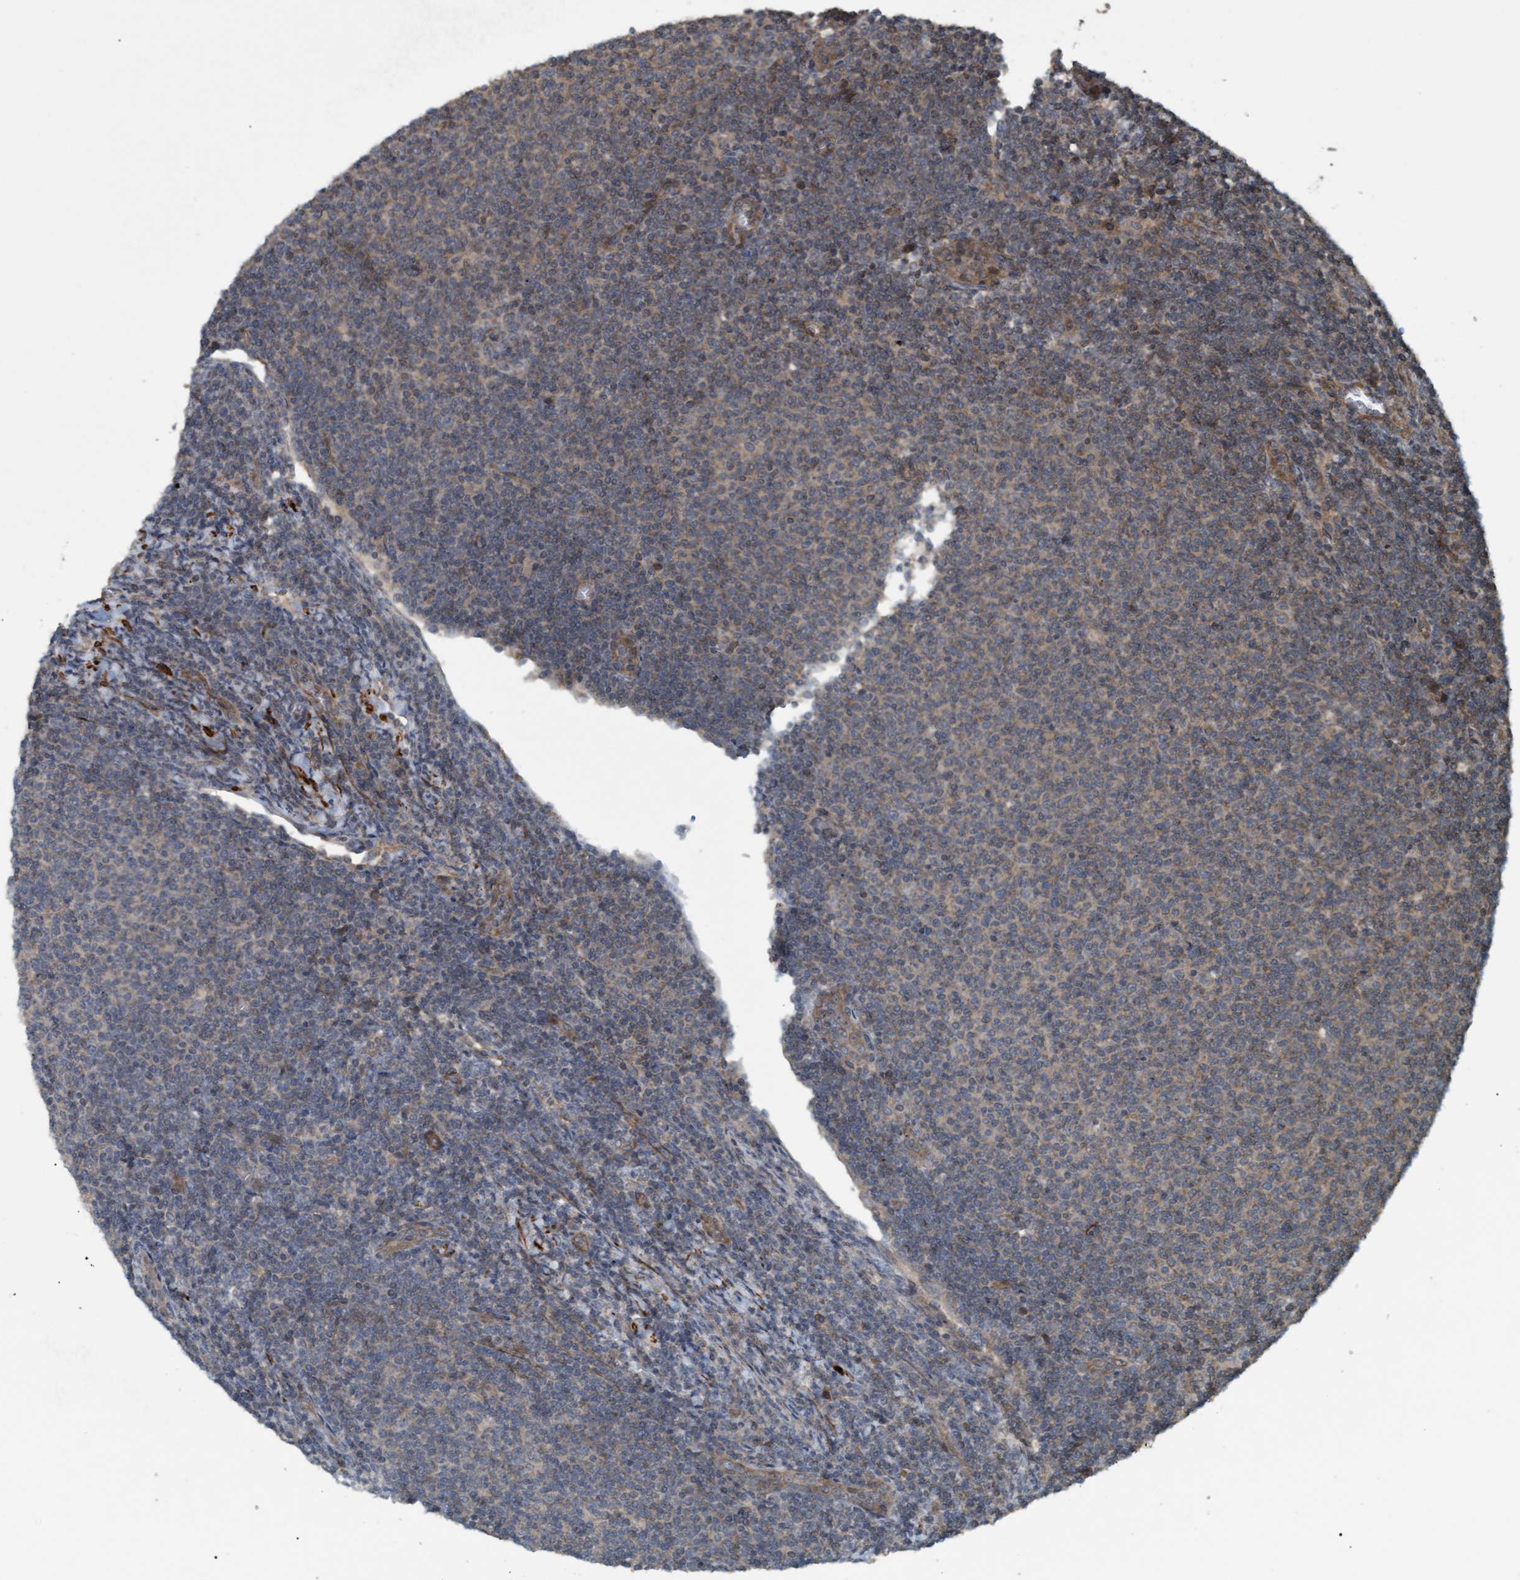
{"staining": {"intensity": "weak", "quantity": "25%-75%", "location": "cytoplasmic/membranous"}, "tissue": "lymphoma", "cell_type": "Tumor cells", "image_type": "cancer", "snomed": [{"axis": "morphology", "description": "Malignant lymphoma, non-Hodgkin's type, Low grade"}, {"axis": "topography", "description": "Lymph node"}], "caption": "Protein expression analysis of human lymphoma reveals weak cytoplasmic/membranous expression in about 25%-75% of tumor cells.", "gene": "GGT6", "patient": {"sex": "male", "age": 66}}